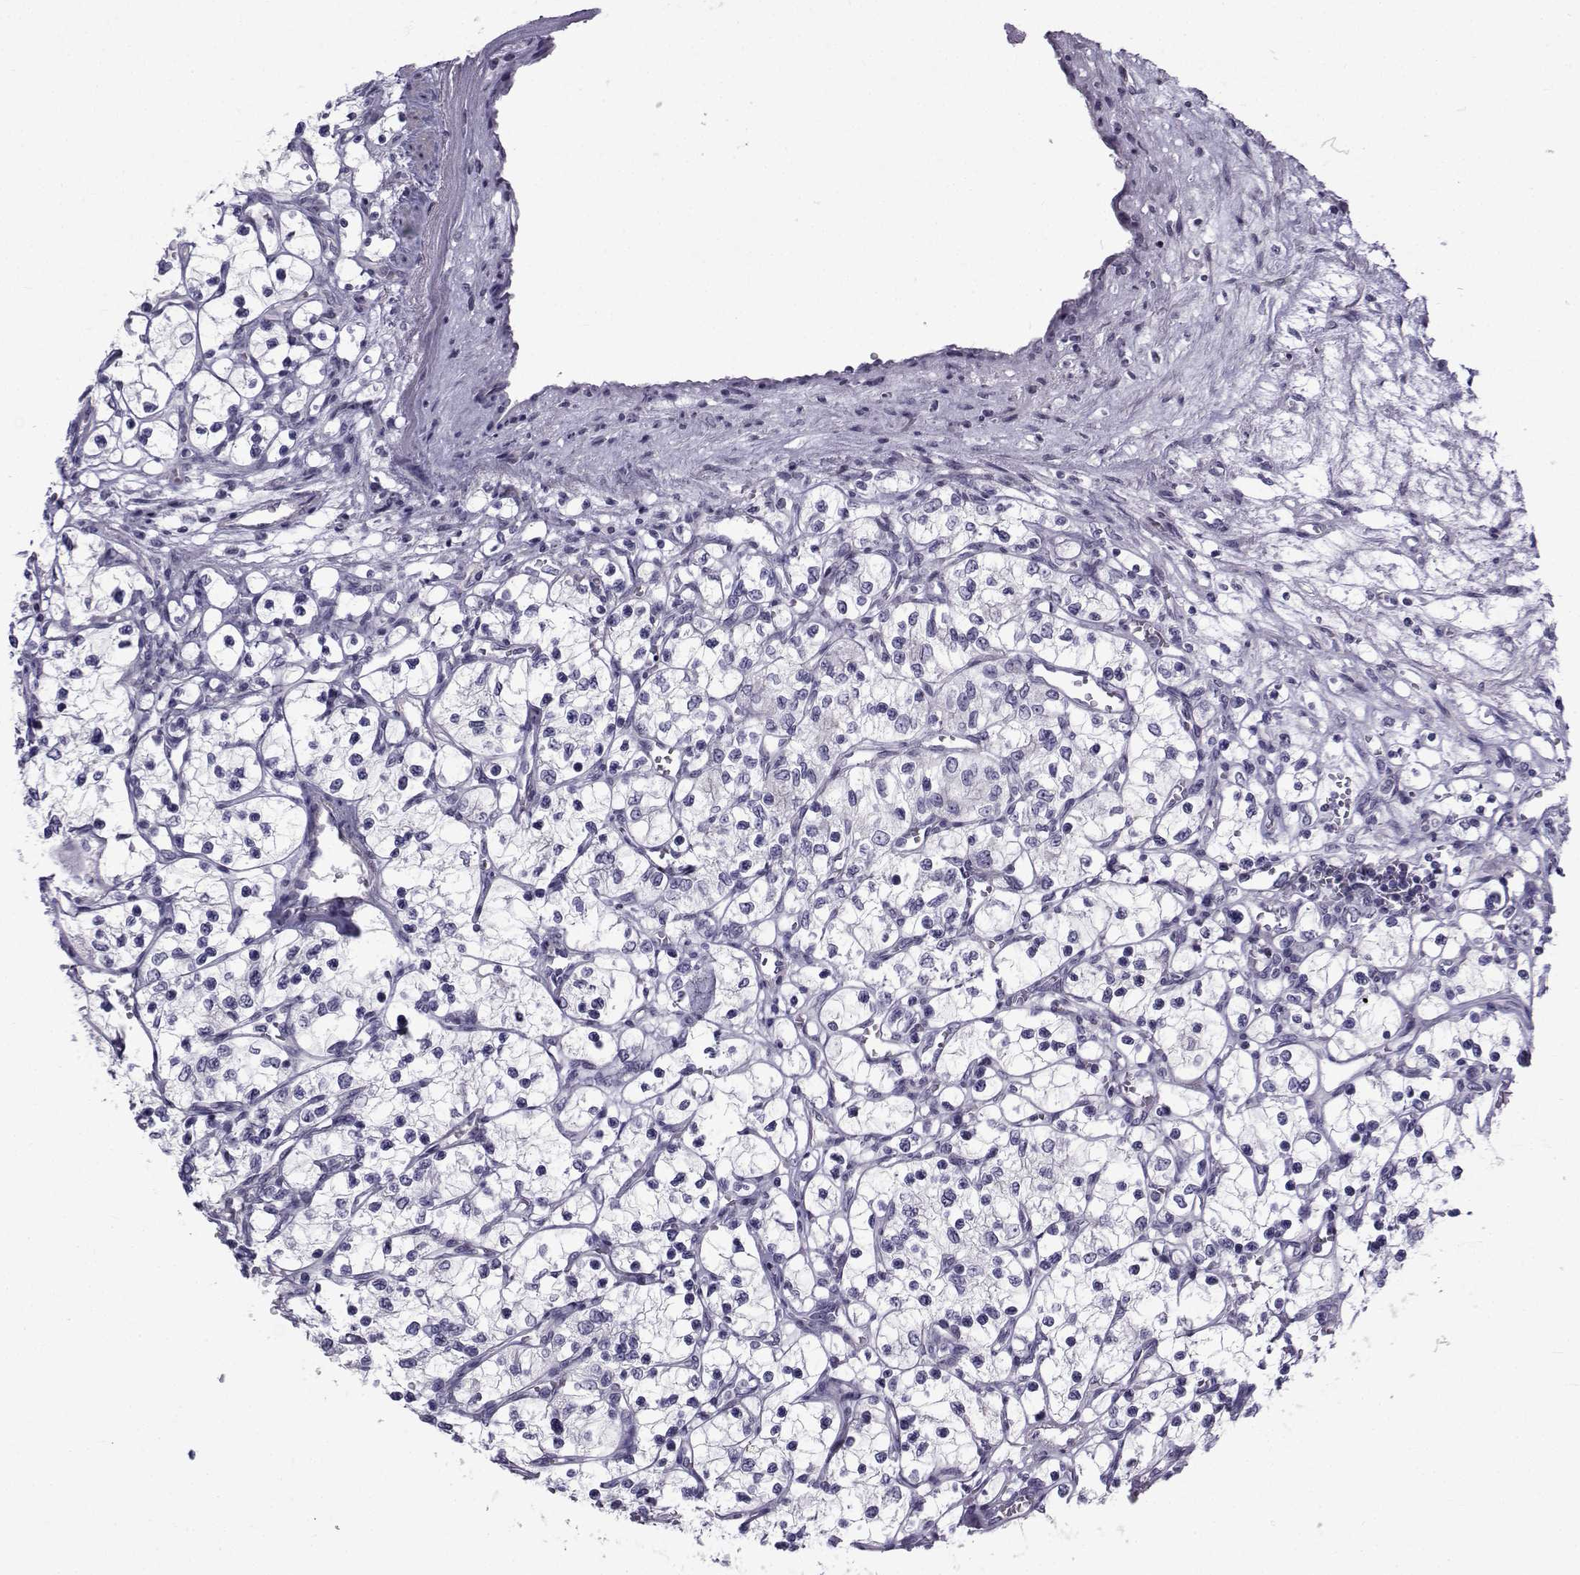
{"staining": {"intensity": "negative", "quantity": "none", "location": "none"}, "tissue": "renal cancer", "cell_type": "Tumor cells", "image_type": "cancer", "snomed": [{"axis": "morphology", "description": "Adenocarcinoma, NOS"}, {"axis": "topography", "description": "Kidney"}], "caption": "Tumor cells show no significant protein positivity in renal cancer (adenocarcinoma). Nuclei are stained in blue.", "gene": "SPANXD", "patient": {"sex": "female", "age": 69}}